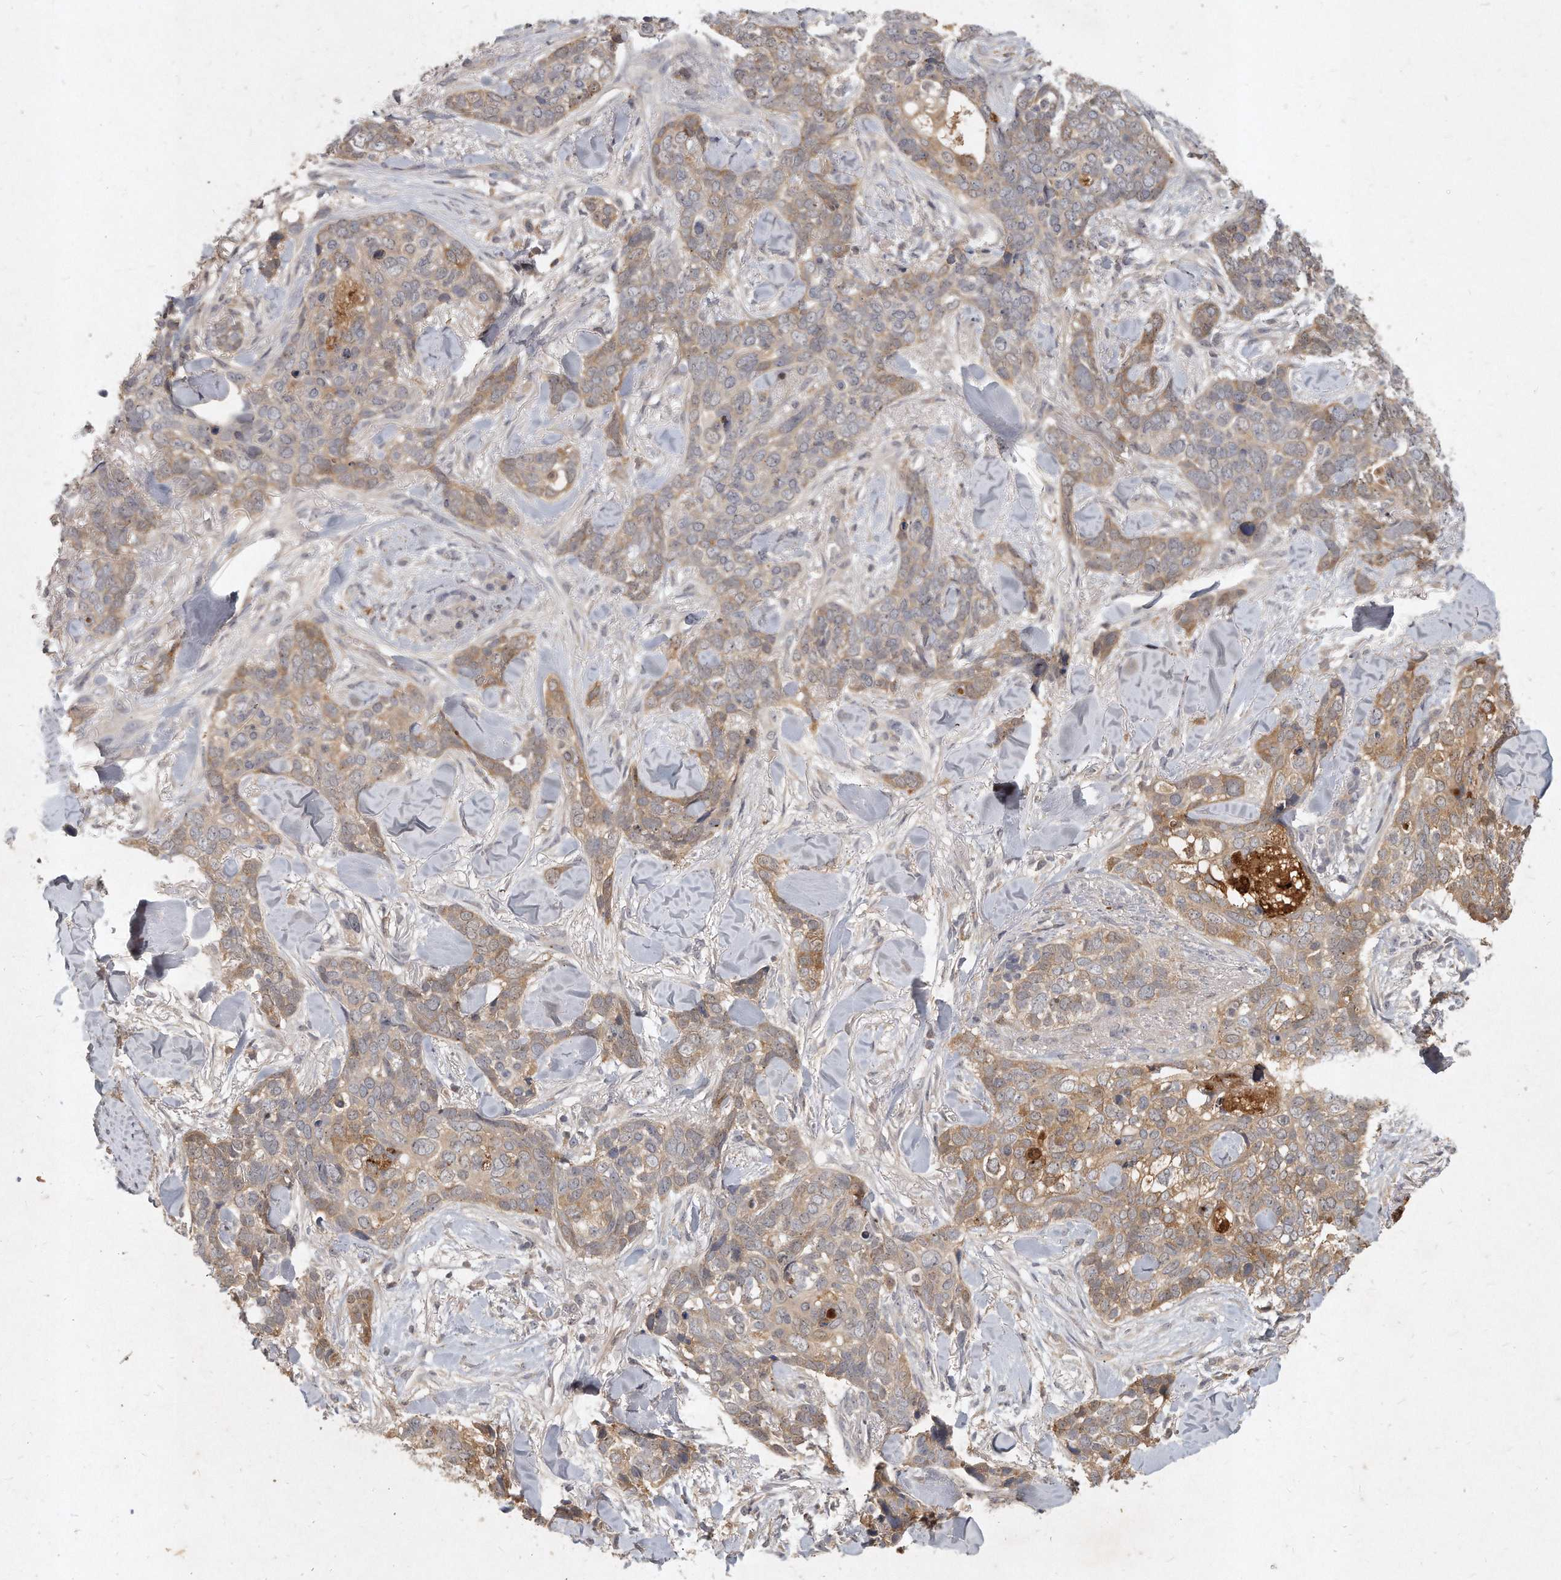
{"staining": {"intensity": "moderate", "quantity": "25%-75%", "location": "cytoplasmic/membranous"}, "tissue": "skin cancer", "cell_type": "Tumor cells", "image_type": "cancer", "snomed": [{"axis": "morphology", "description": "Basal cell carcinoma"}, {"axis": "topography", "description": "Skin"}], "caption": "Protein analysis of skin cancer tissue exhibits moderate cytoplasmic/membranous expression in about 25%-75% of tumor cells.", "gene": "LGALS8", "patient": {"sex": "female", "age": 82}}